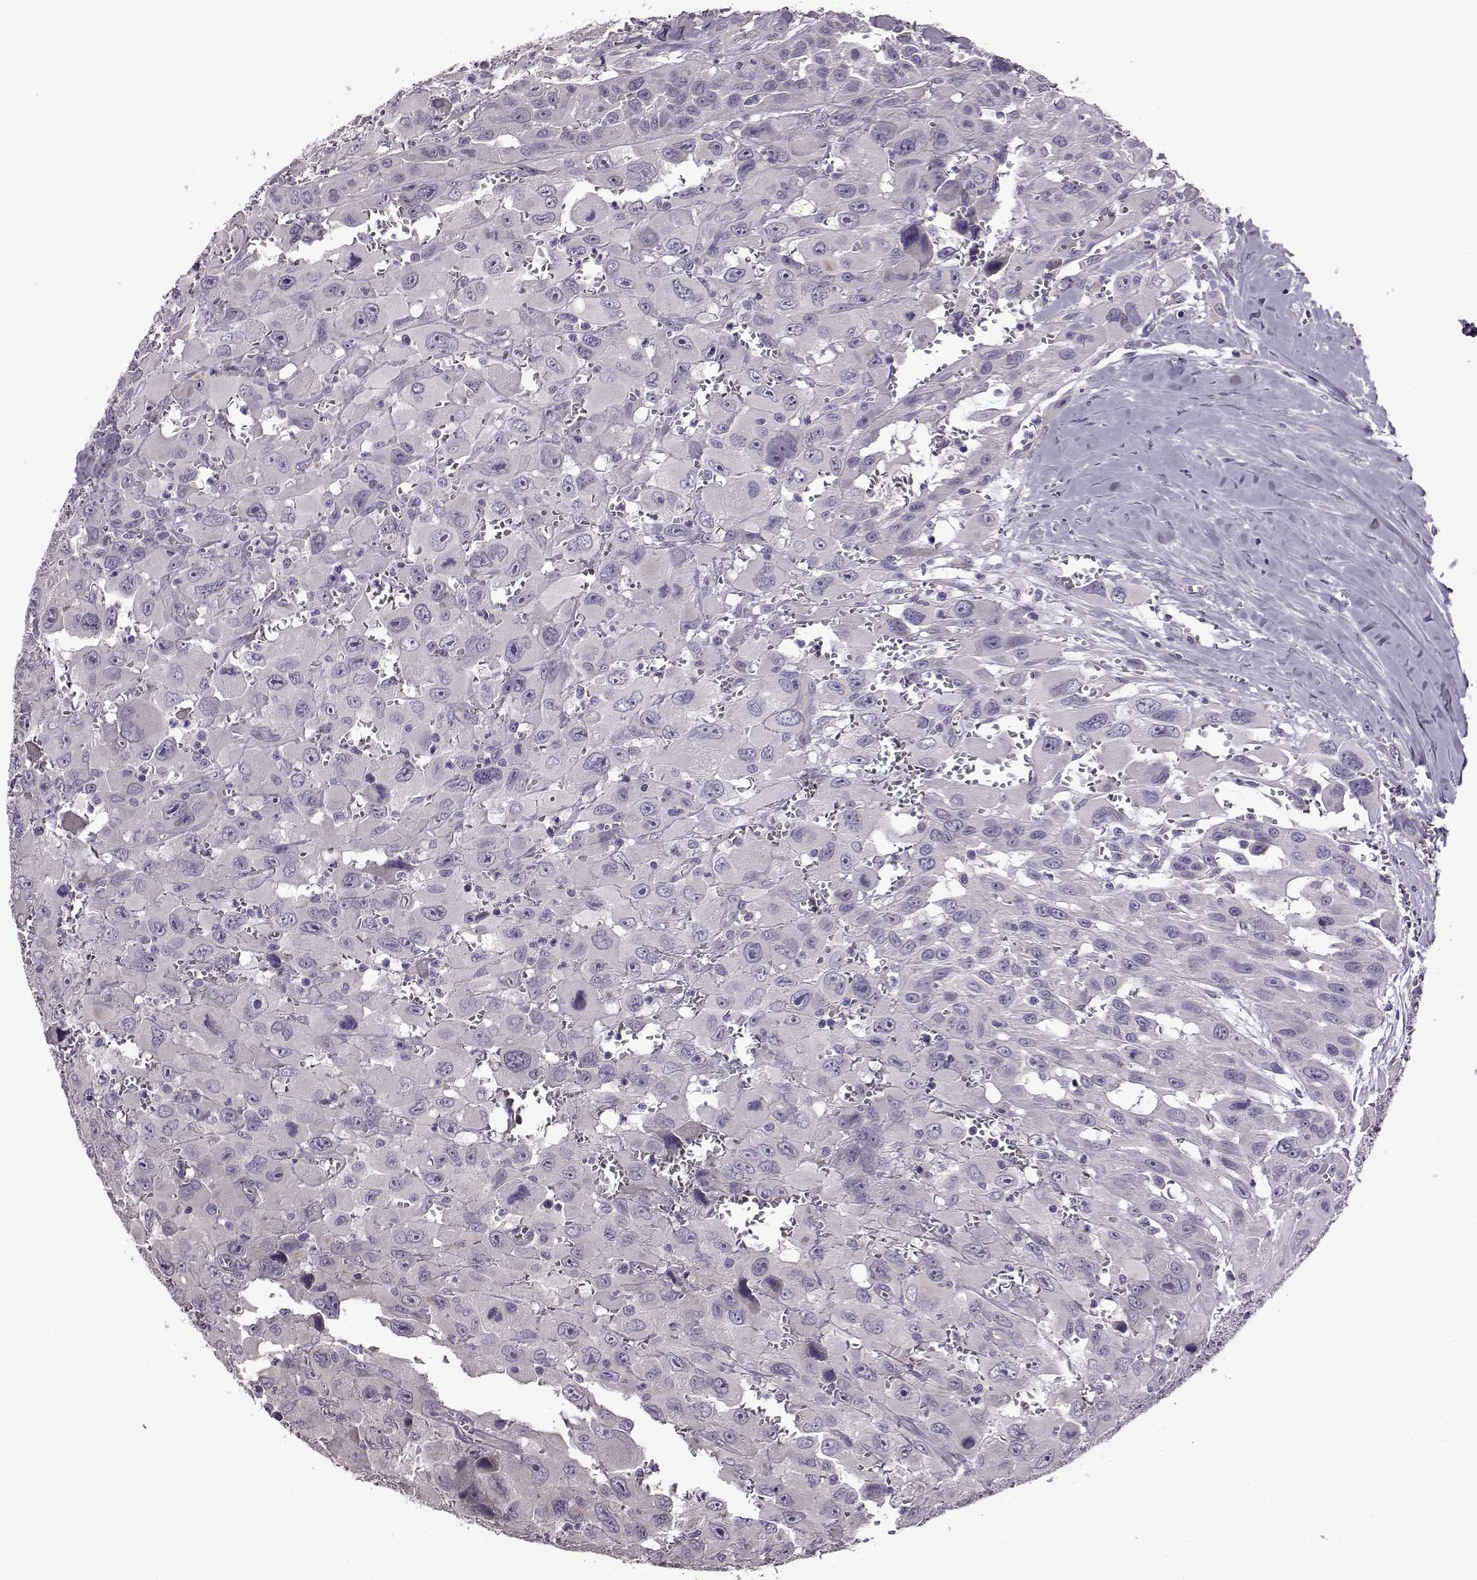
{"staining": {"intensity": "negative", "quantity": "none", "location": "none"}, "tissue": "head and neck cancer", "cell_type": "Tumor cells", "image_type": "cancer", "snomed": [{"axis": "morphology", "description": "Squamous cell carcinoma, NOS"}, {"axis": "morphology", "description": "Squamous cell carcinoma, metastatic, NOS"}, {"axis": "topography", "description": "Oral tissue"}, {"axis": "topography", "description": "Head-Neck"}], "caption": "Protein analysis of squamous cell carcinoma (head and neck) shows no significant positivity in tumor cells. (Stains: DAB immunohistochemistry (IHC) with hematoxylin counter stain, Microscopy: brightfield microscopy at high magnification).", "gene": "EDDM3B", "patient": {"sex": "female", "age": 85}}